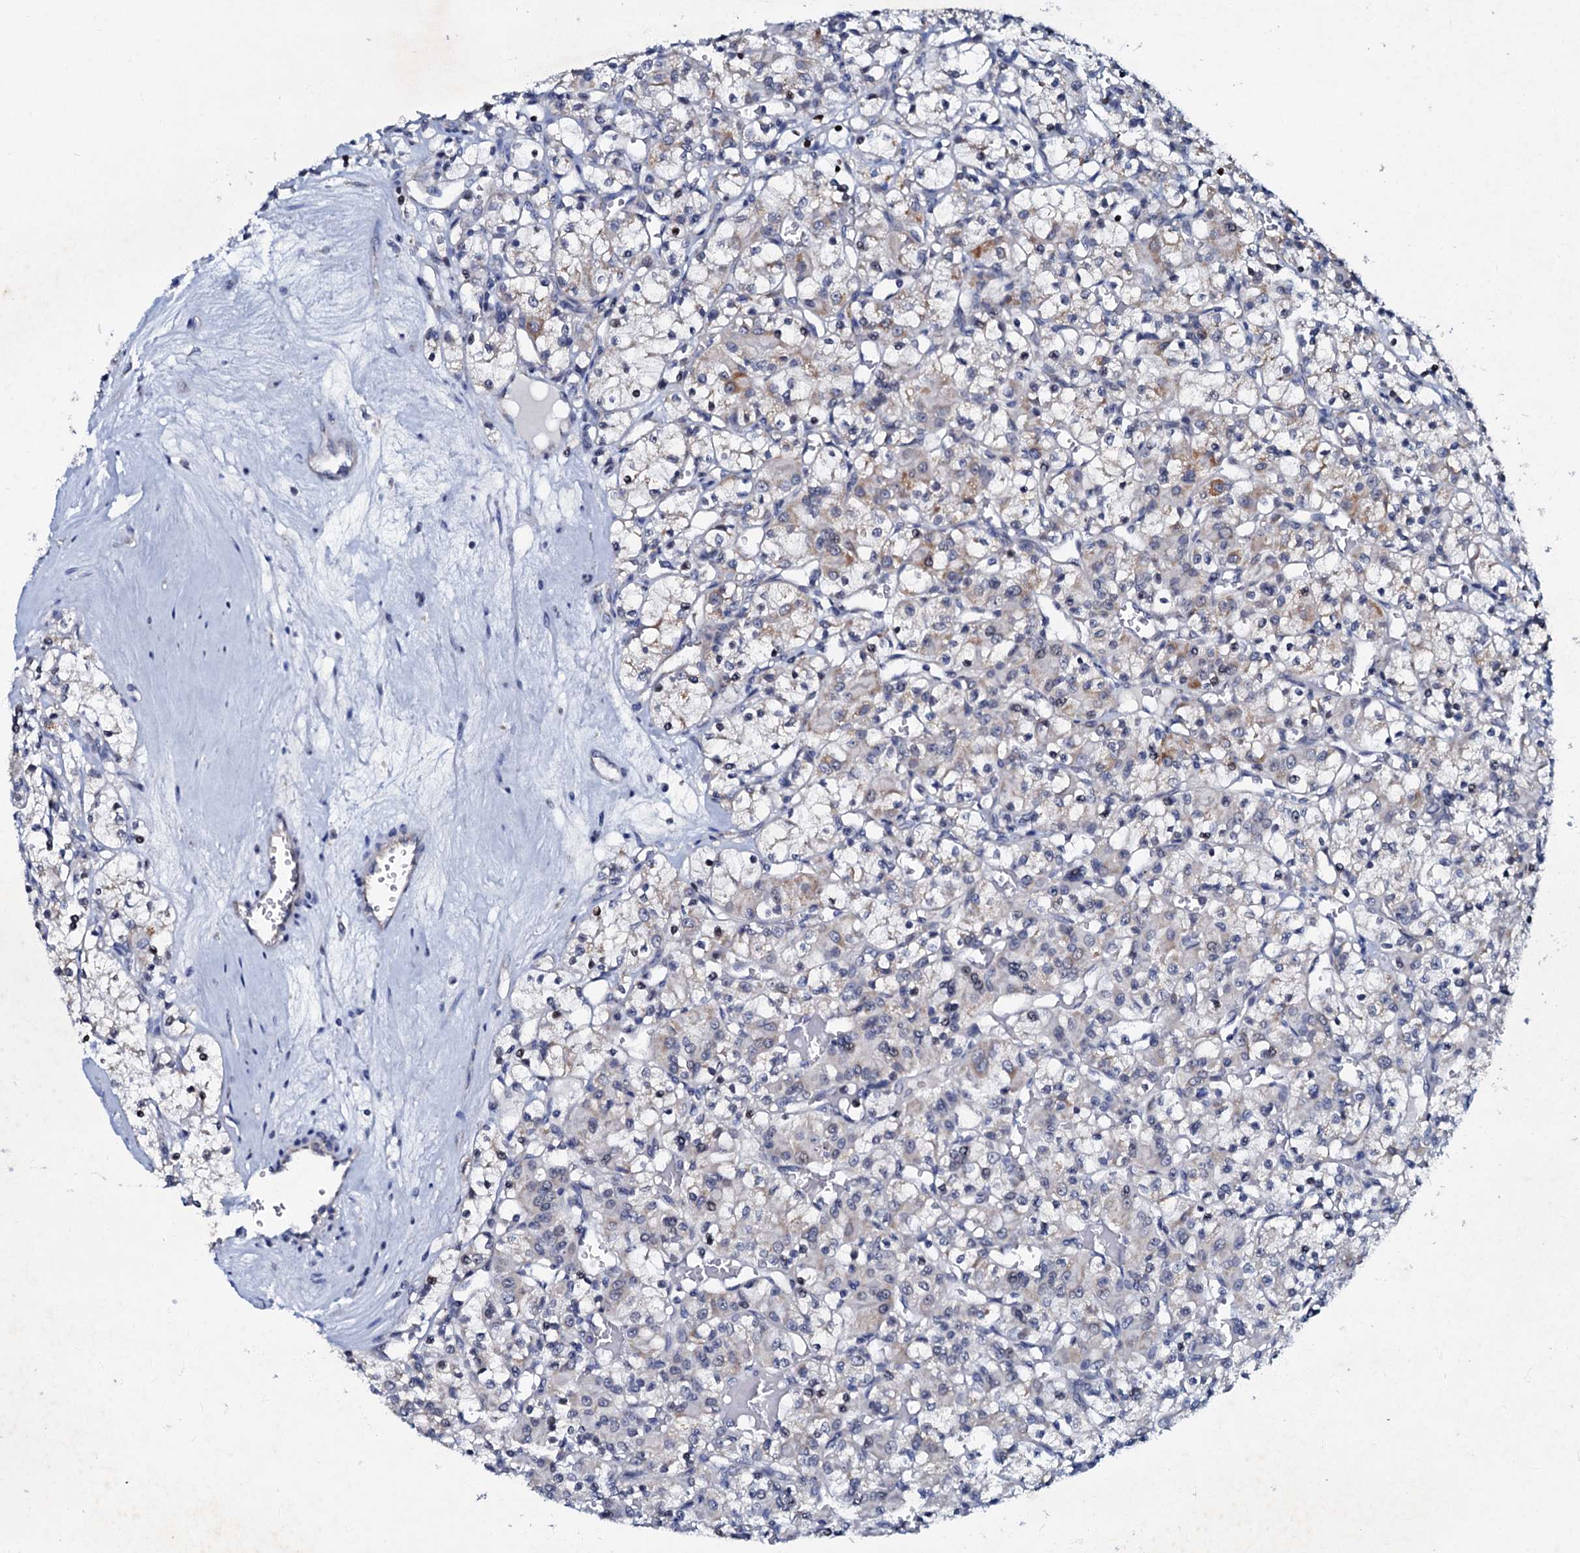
{"staining": {"intensity": "weak", "quantity": "<25%", "location": "cytoplasmic/membranous"}, "tissue": "renal cancer", "cell_type": "Tumor cells", "image_type": "cancer", "snomed": [{"axis": "morphology", "description": "Adenocarcinoma, NOS"}, {"axis": "topography", "description": "Kidney"}], "caption": "A micrograph of human renal cancer is negative for staining in tumor cells.", "gene": "MRPL51", "patient": {"sex": "female", "age": 59}}